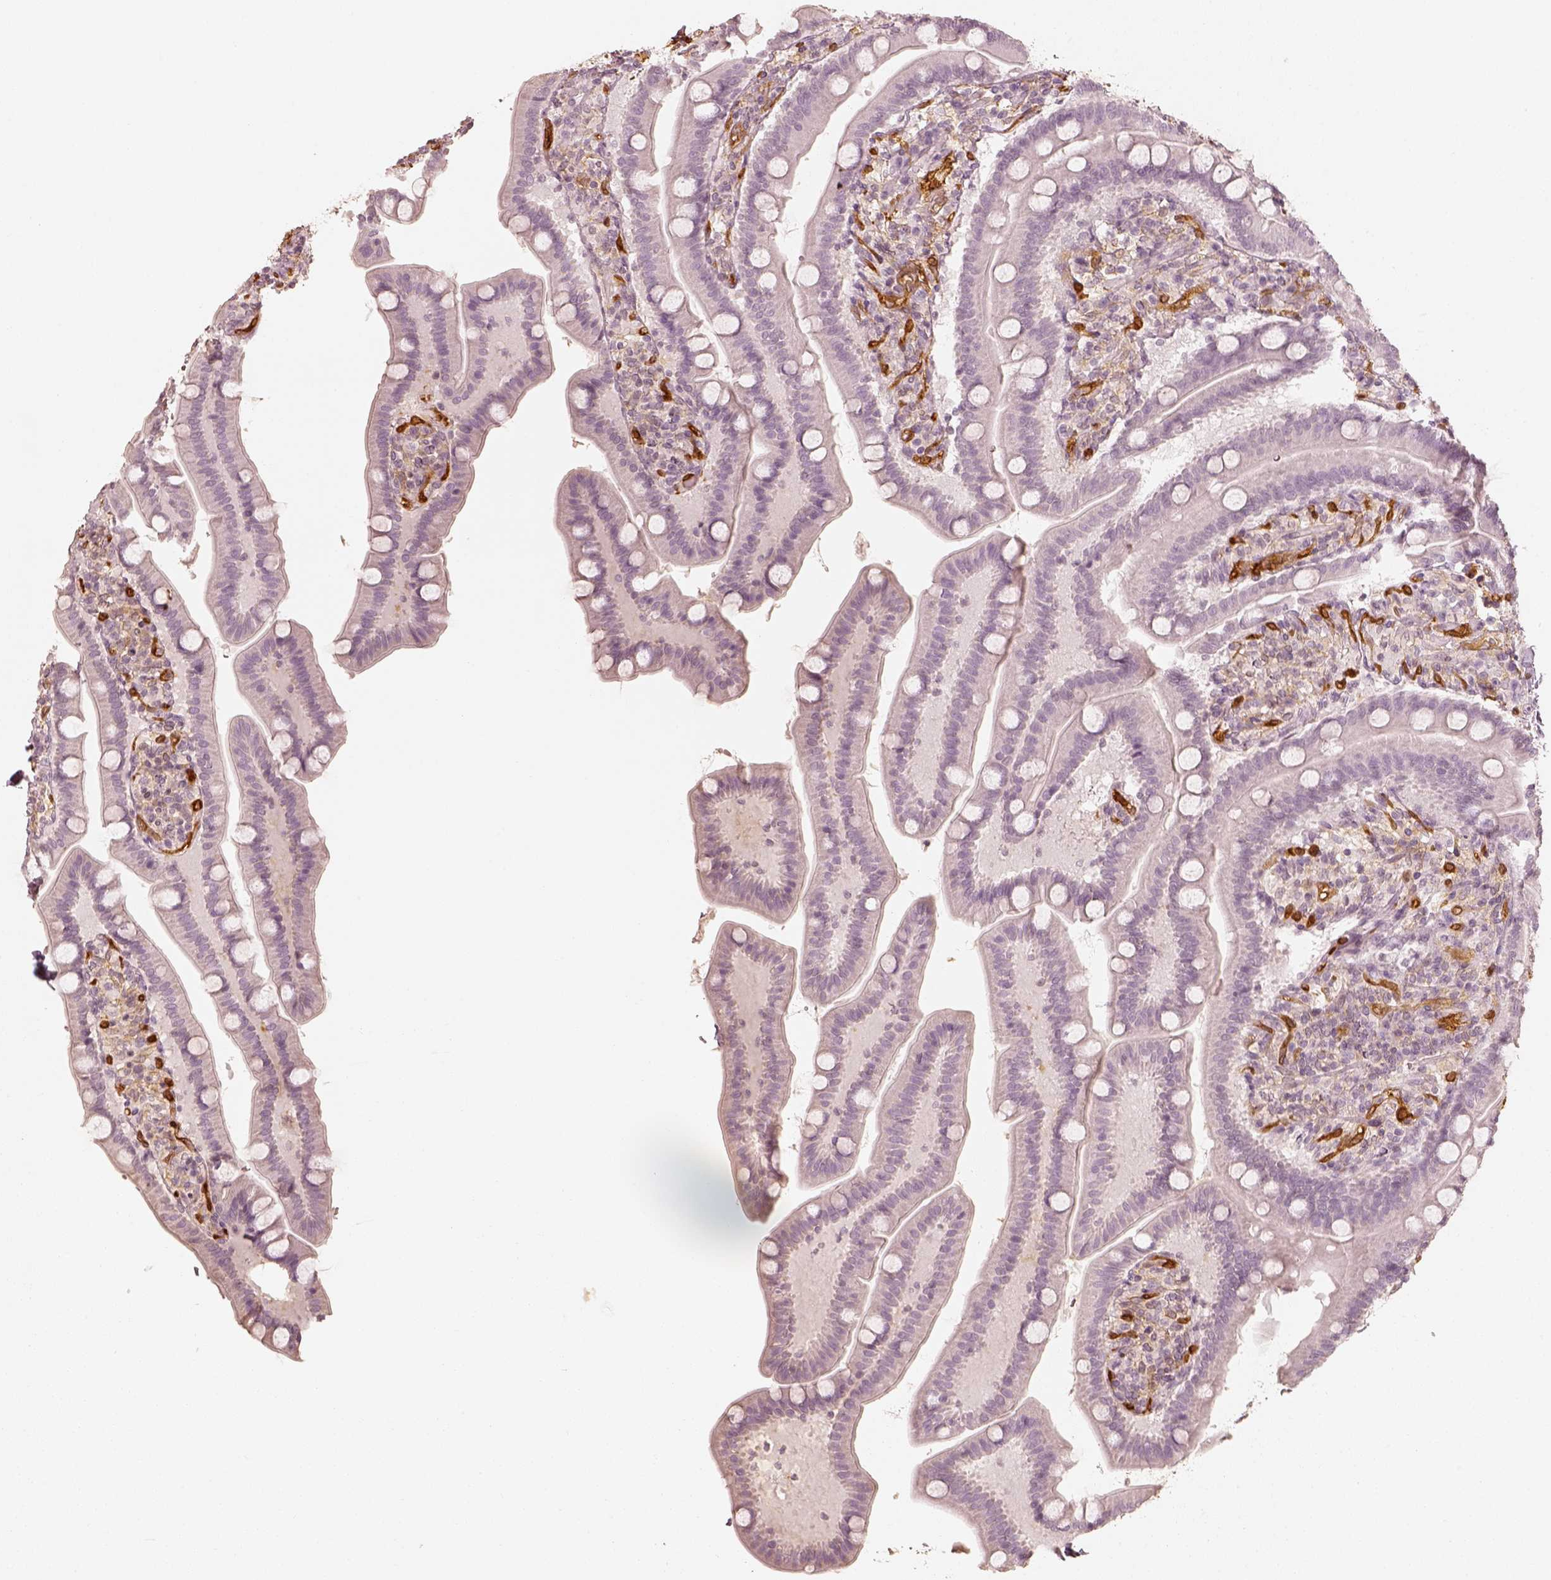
{"staining": {"intensity": "negative", "quantity": "none", "location": "none"}, "tissue": "small intestine", "cell_type": "Glandular cells", "image_type": "normal", "snomed": [{"axis": "morphology", "description": "Normal tissue, NOS"}, {"axis": "topography", "description": "Small intestine"}], "caption": "High magnification brightfield microscopy of normal small intestine stained with DAB (3,3'-diaminobenzidine) (brown) and counterstained with hematoxylin (blue): glandular cells show no significant staining. The staining is performed using DAB brown chromogen with nuclei counter-stained in using hematoxylin.", "gene": "FSCN1", "patient": {"sex": "male", "age": 66}}